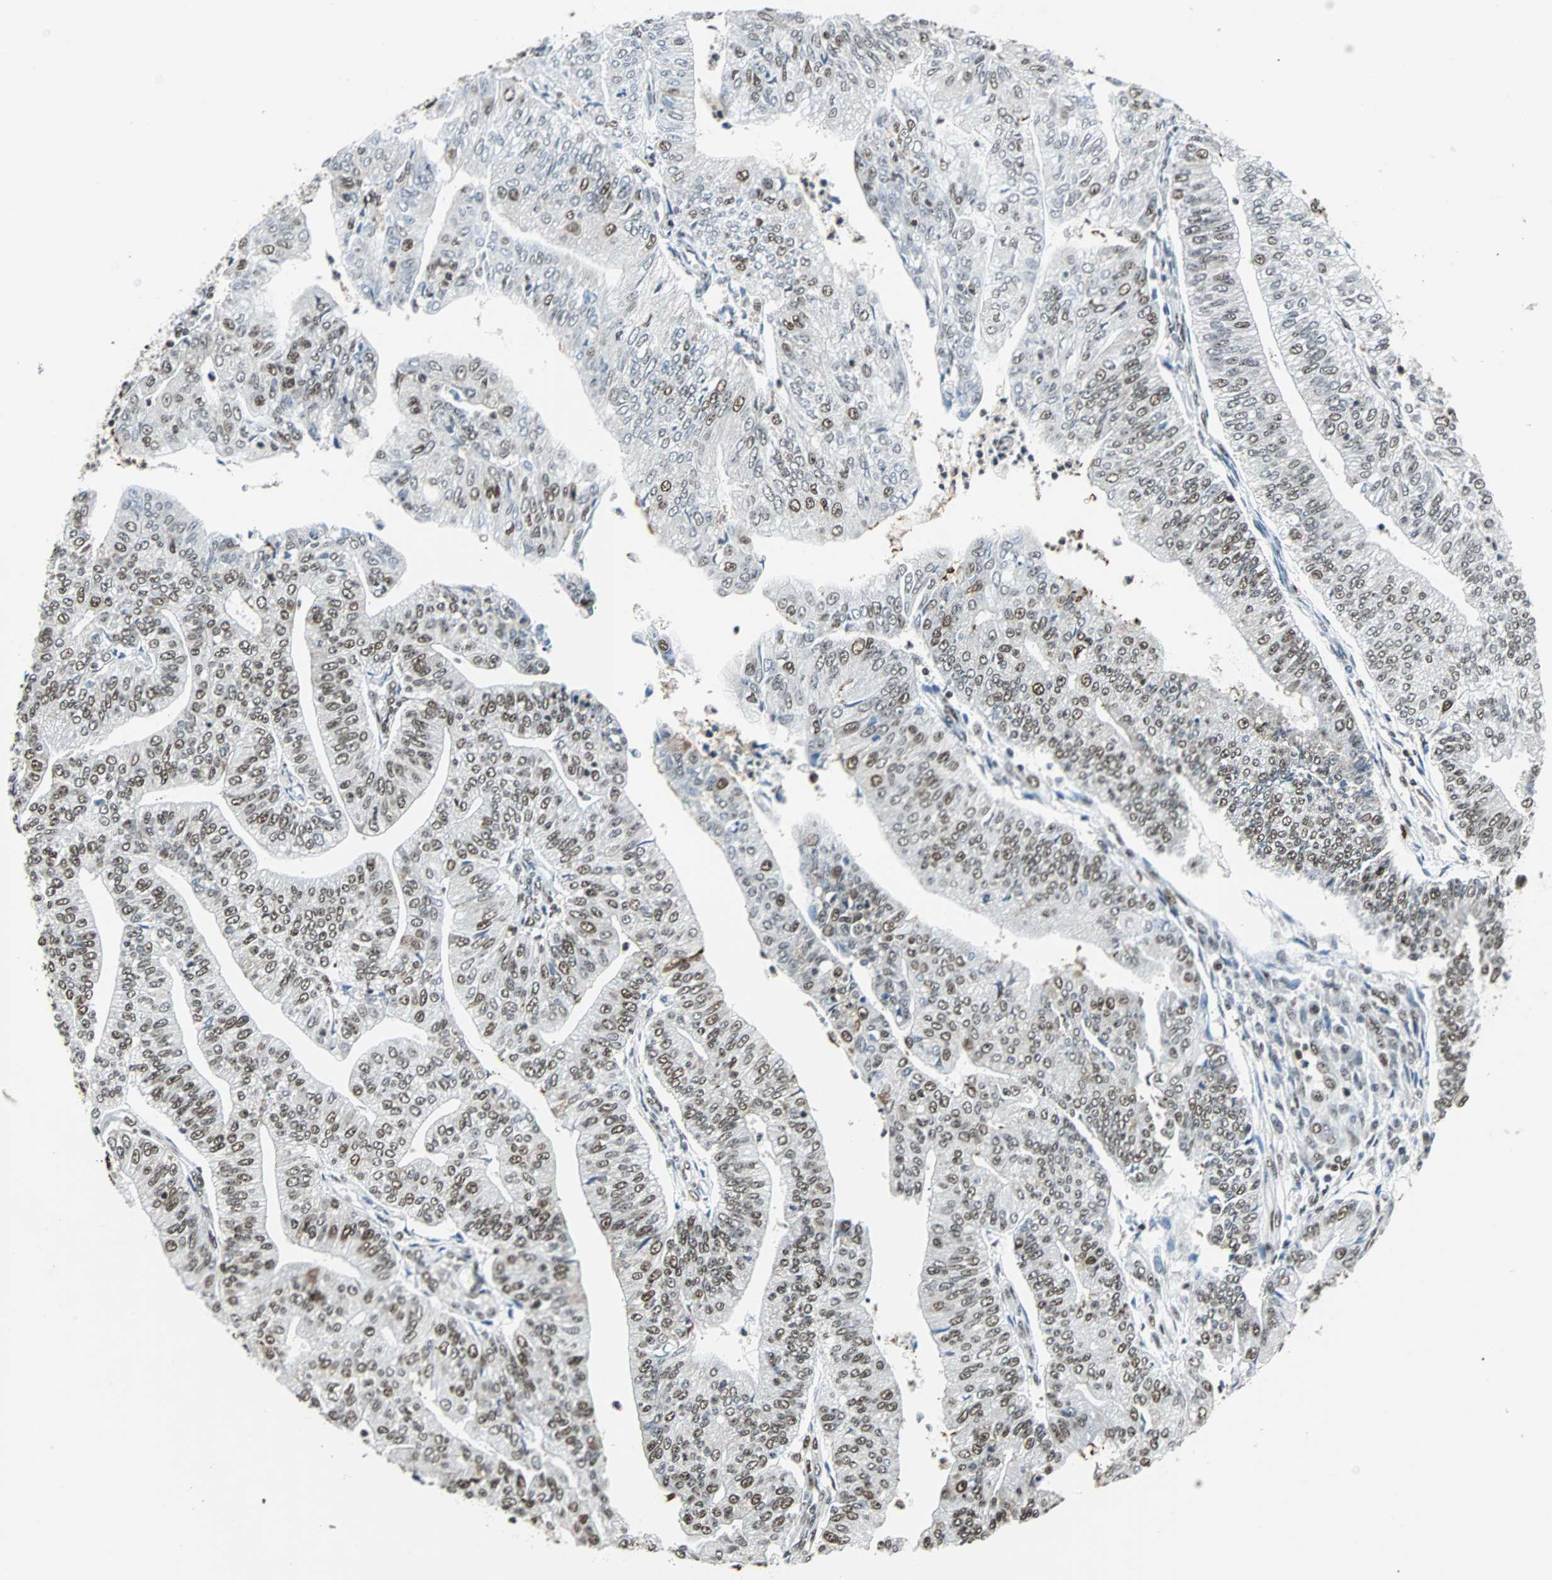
{"staining": {"intensity": "moderate", "quantity": "25%-75%", "location": "nuclear"}, "tissue": "endometrial cancer", "cell_type": "Tumor cells", "image_type": "cancer", "snomed": [{"axis": "morphology", "description": "Adenocarcinoma, NOS"}, {"axis": "topography", "description": "Endometrium"}], "caption": "Immunohistochemical staining of endometrial adenocarcinoma reveals medium levels of moderate nuclear protein staining in approximately 25%-75% of tumor cells.", "gene": "XRCC4", "patient": {"sex": "female", "age": 59}}